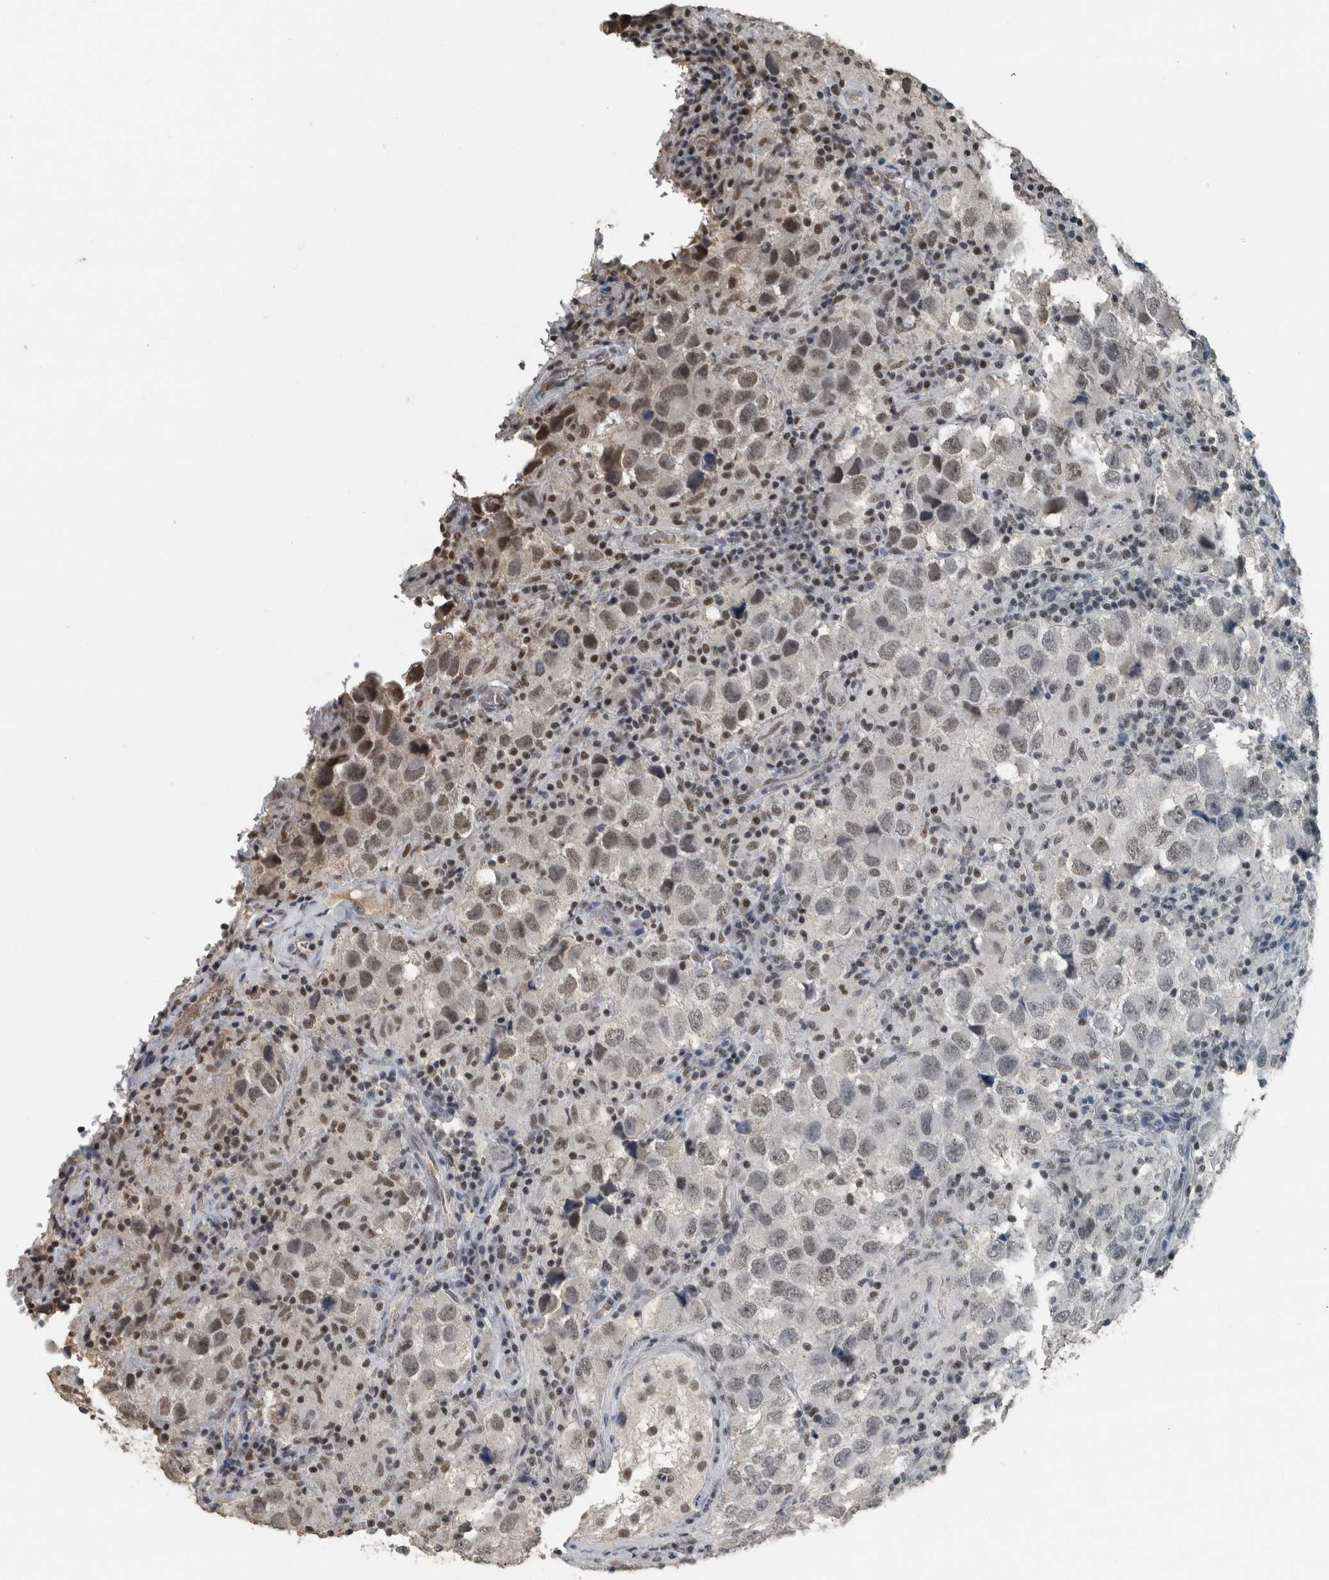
{"staining": {"intensity": "weak", "quantity": "25%-75%", "location": "nuclear"}, "tissue": "testis cancer", "cell_type": "Tumor cells", "image_type": "cancer", "snomed": [{"axis": "morphology", "description": "Carcinoma, Embryonal, NOS"}, {"axis": "topography", "description": "Testis"}], "caption": "Embryonal carcinoma (testis) stained with a brown dye displays weak nuclear positive staining in approximately 25%-75% of tumor cells.", "gene": "ZNF24", "patient": {"sex": "male", "age": 21}}